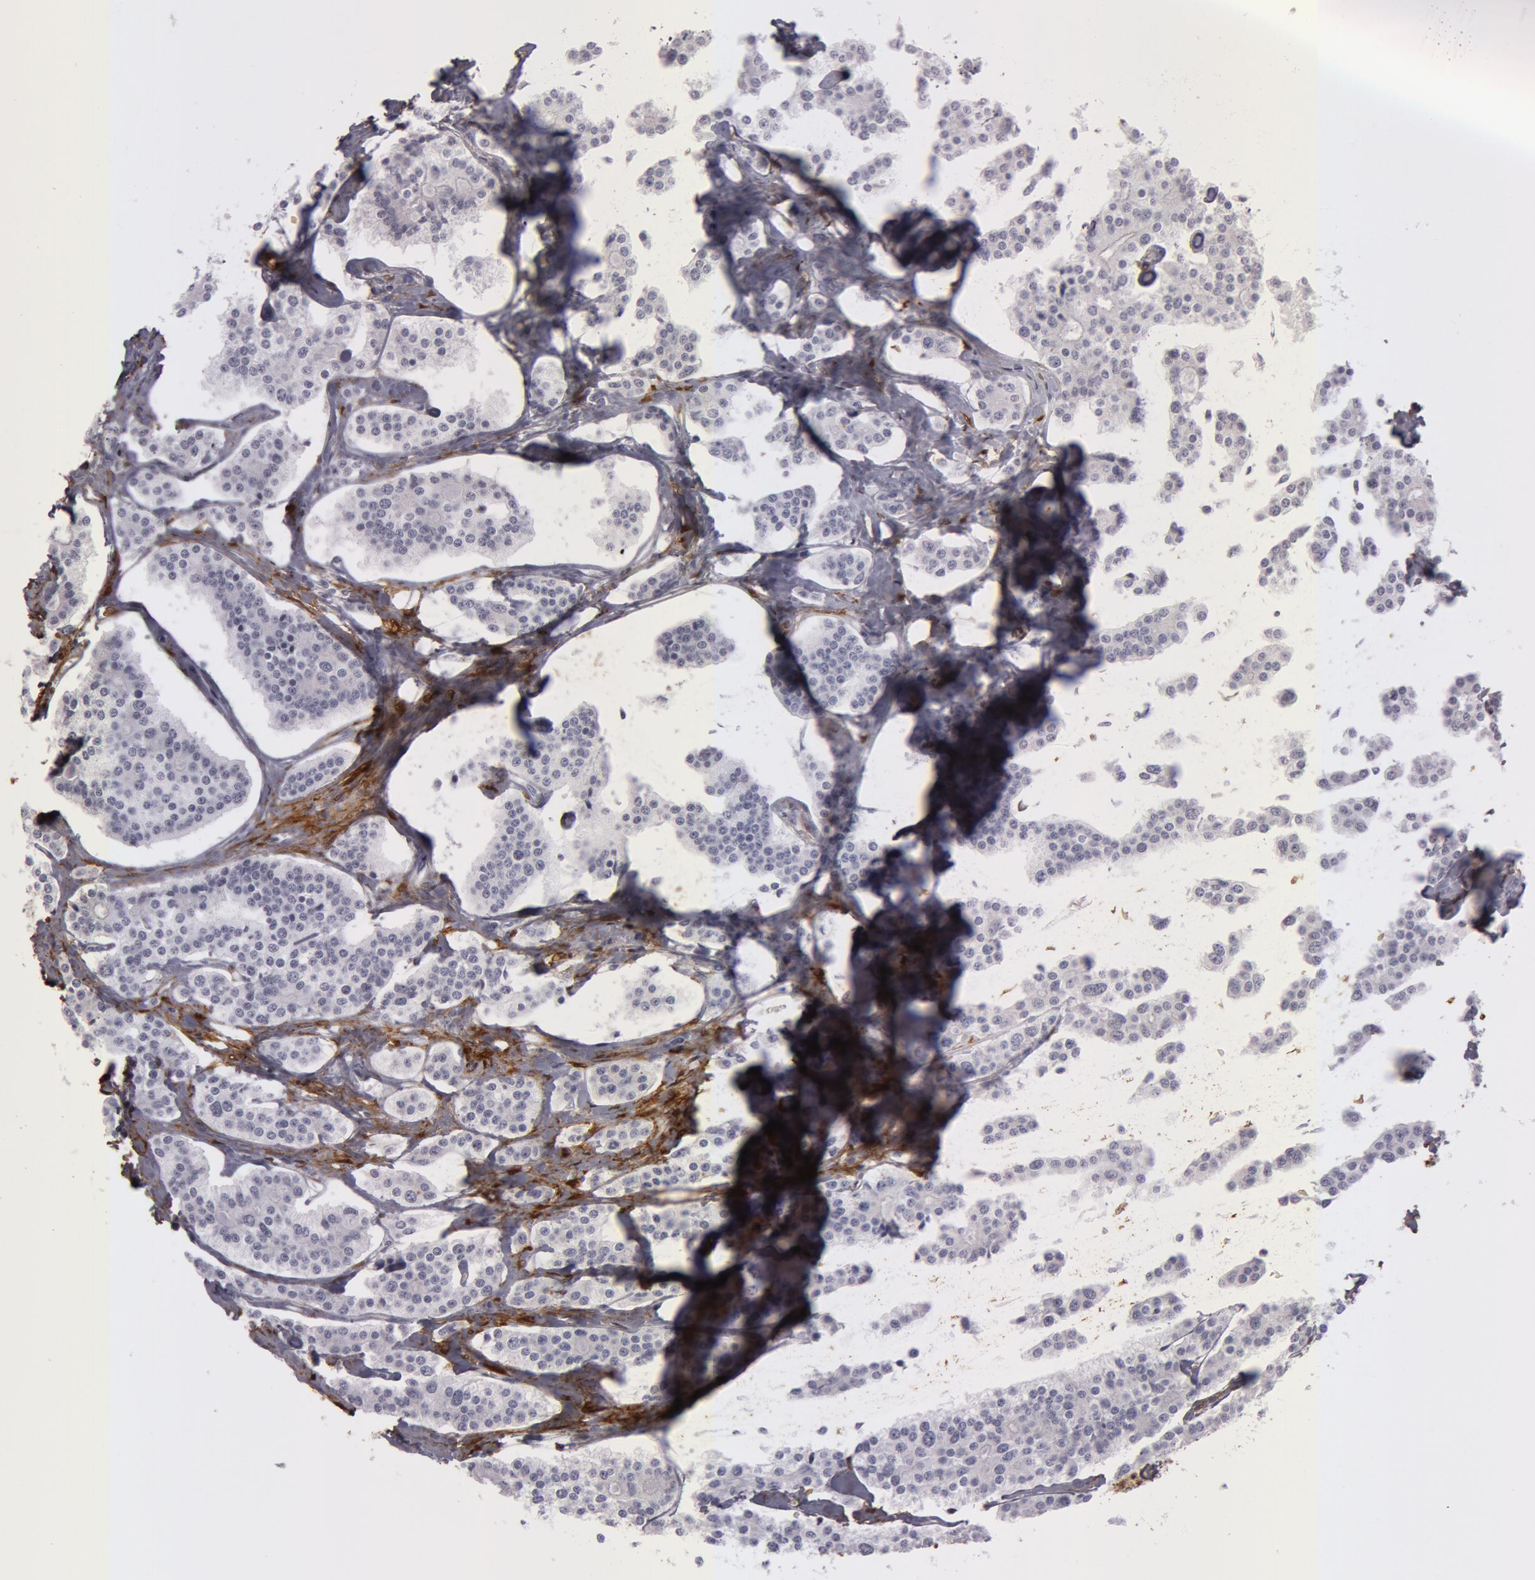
{"staining": {"intensity": "negative", "quantity": "none", "location": "none"}, "tissue": "carcinoid", "cell_type": "Tumor cells", "image_type": "cancer", "snomed": [{"axis": "morphology", "description": "Carcinoid, malignant, NOS"}, {"axis": "topography", "description": "Small intestine"}], "caption": "IHC photomicrograph of human carcinoid stained for a protein (brown), which reveals no positivity in tumor cells. (Immunohistochemistry, brightfield microscopy, high magnification).", "gene": "TAGLN", "patient": {"sex": "male", "age": 63}}